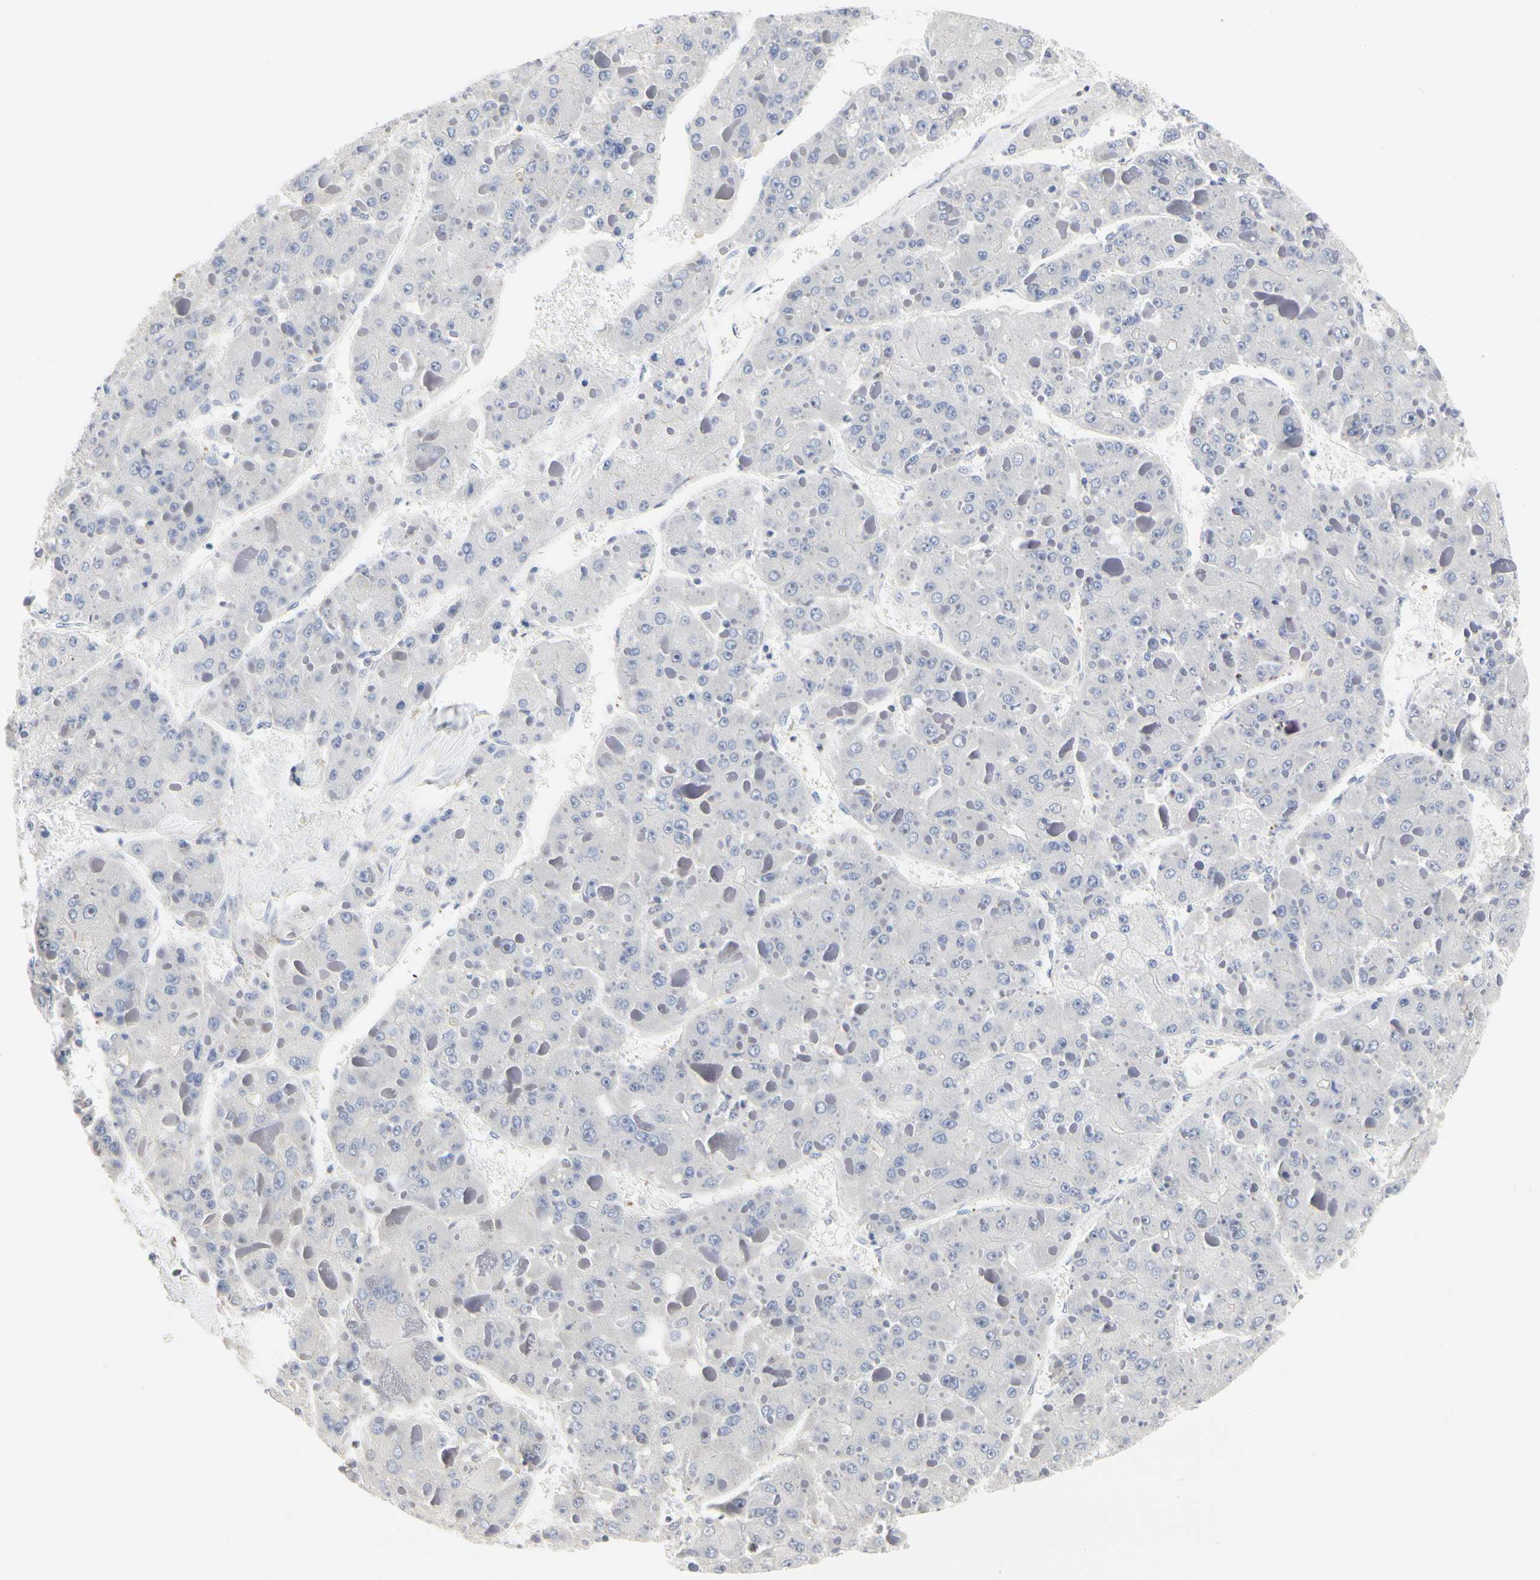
{"staining": {"intensity": "negative", "quantity": "none", "location": "none"}, "tissue": "liver cancer", "cell_type": "Tumor cells", "image_type": "cancer", "snomed": [{"axis": "morphology", "description": "Carcinoma, Hepatocellular, NOS"}, {"axis": "topography", "description": "Liver"}], "caption": "Immunohistochemistry (IHC) of human hepatocellular carcinoma (liver) exhibits no expression in tumor cells.", "gene": "SHANK2", "patient": {"sex": "female", "age": 73}}